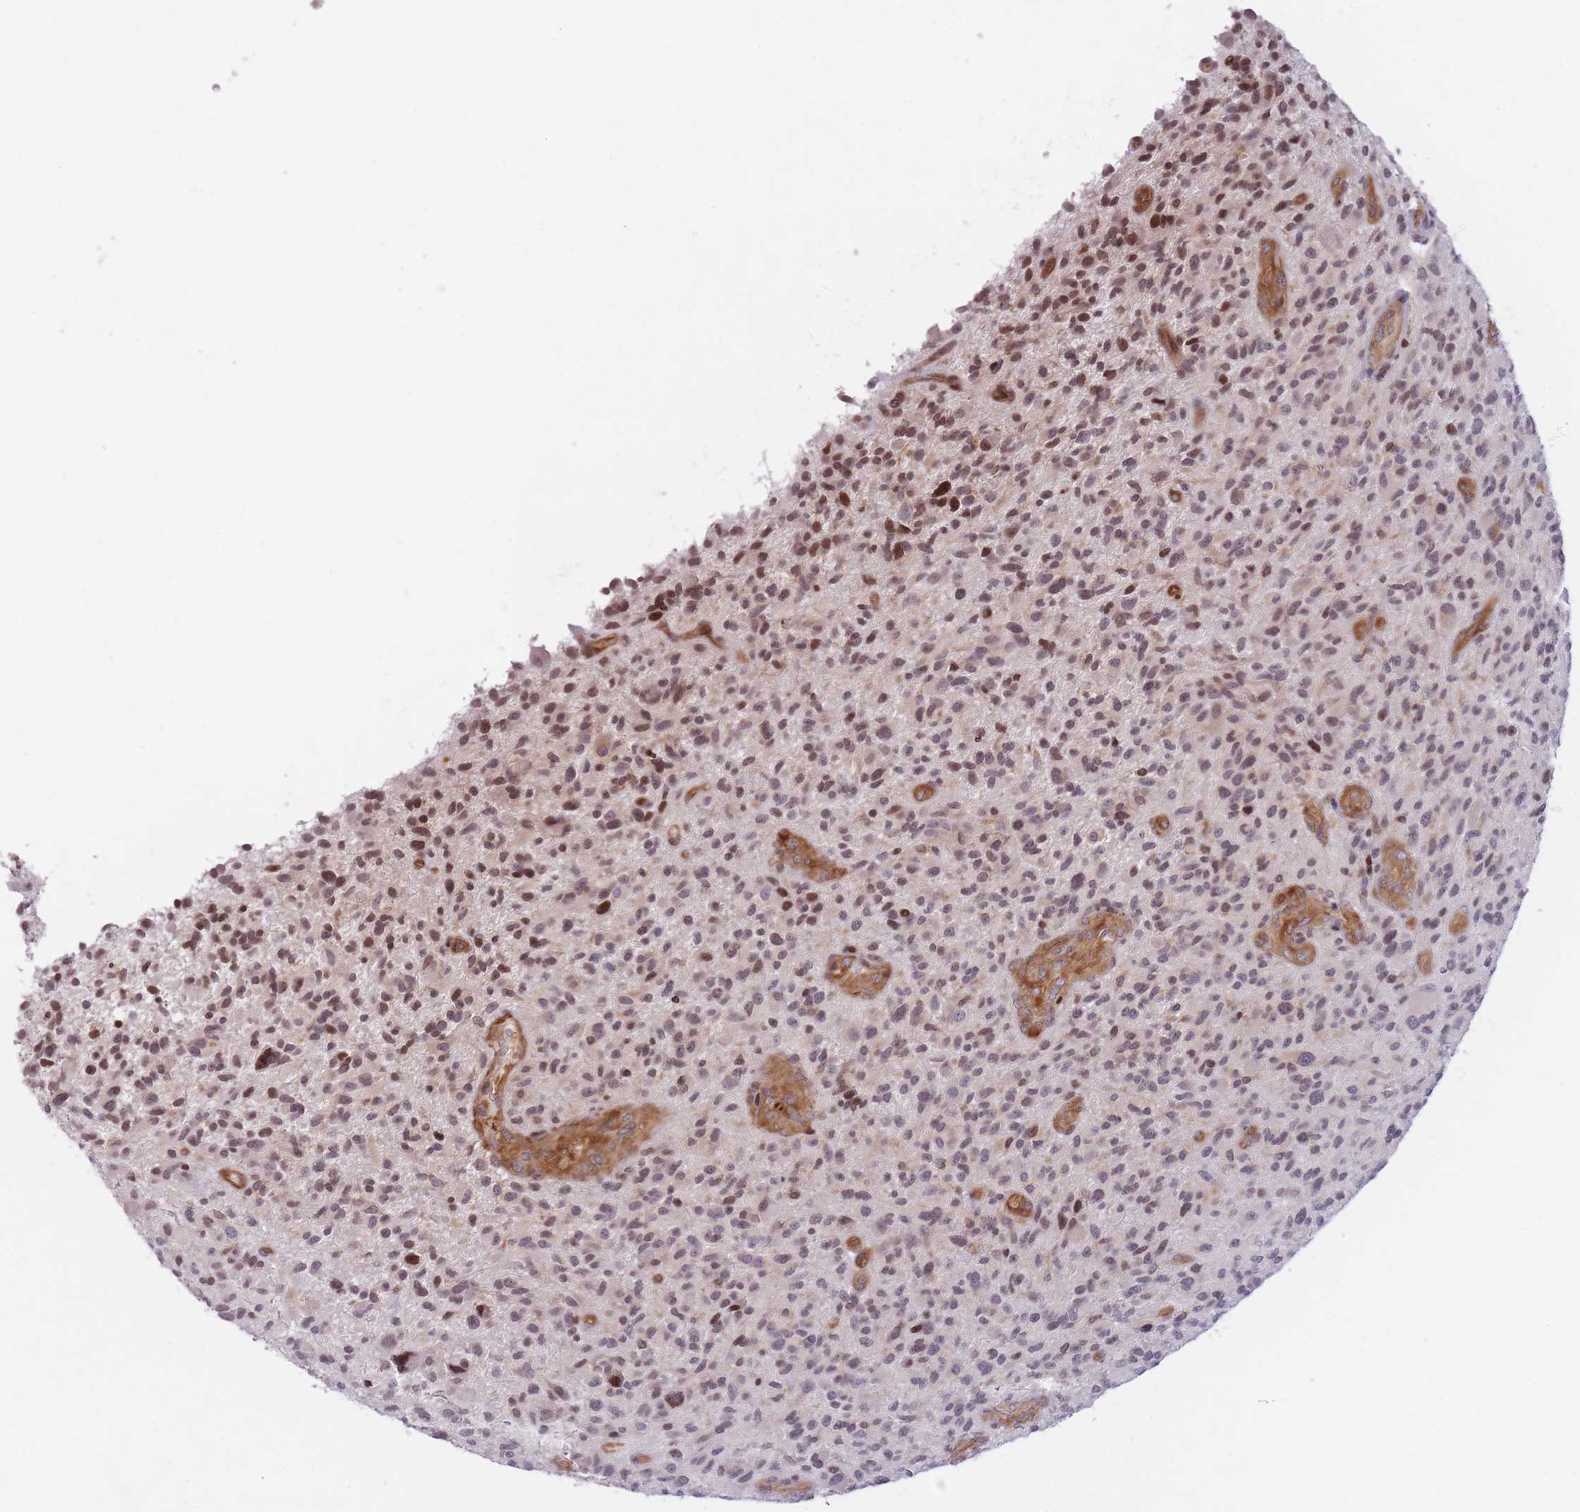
{"staining": {"intensity": "moderate", "quantity": "<25%", "location": "nuclear"}, "tissue": "glioma", "cell_type": "Tumor cells", "image_type": "cancer", "snomed": [{"axis": "morphology", "description": "Glioma, malignant, High grade"}, {"axis": "topography", "description": "Brain"}], "caption": "The photomicrograph exhibits staining of glioma, revealing moderate nuclear protein expression (brown color) within tumor cells. Nuclei are stained in blue.", "gene": "SLC35F5", "patient": {"sex": "male", "age": 47}}